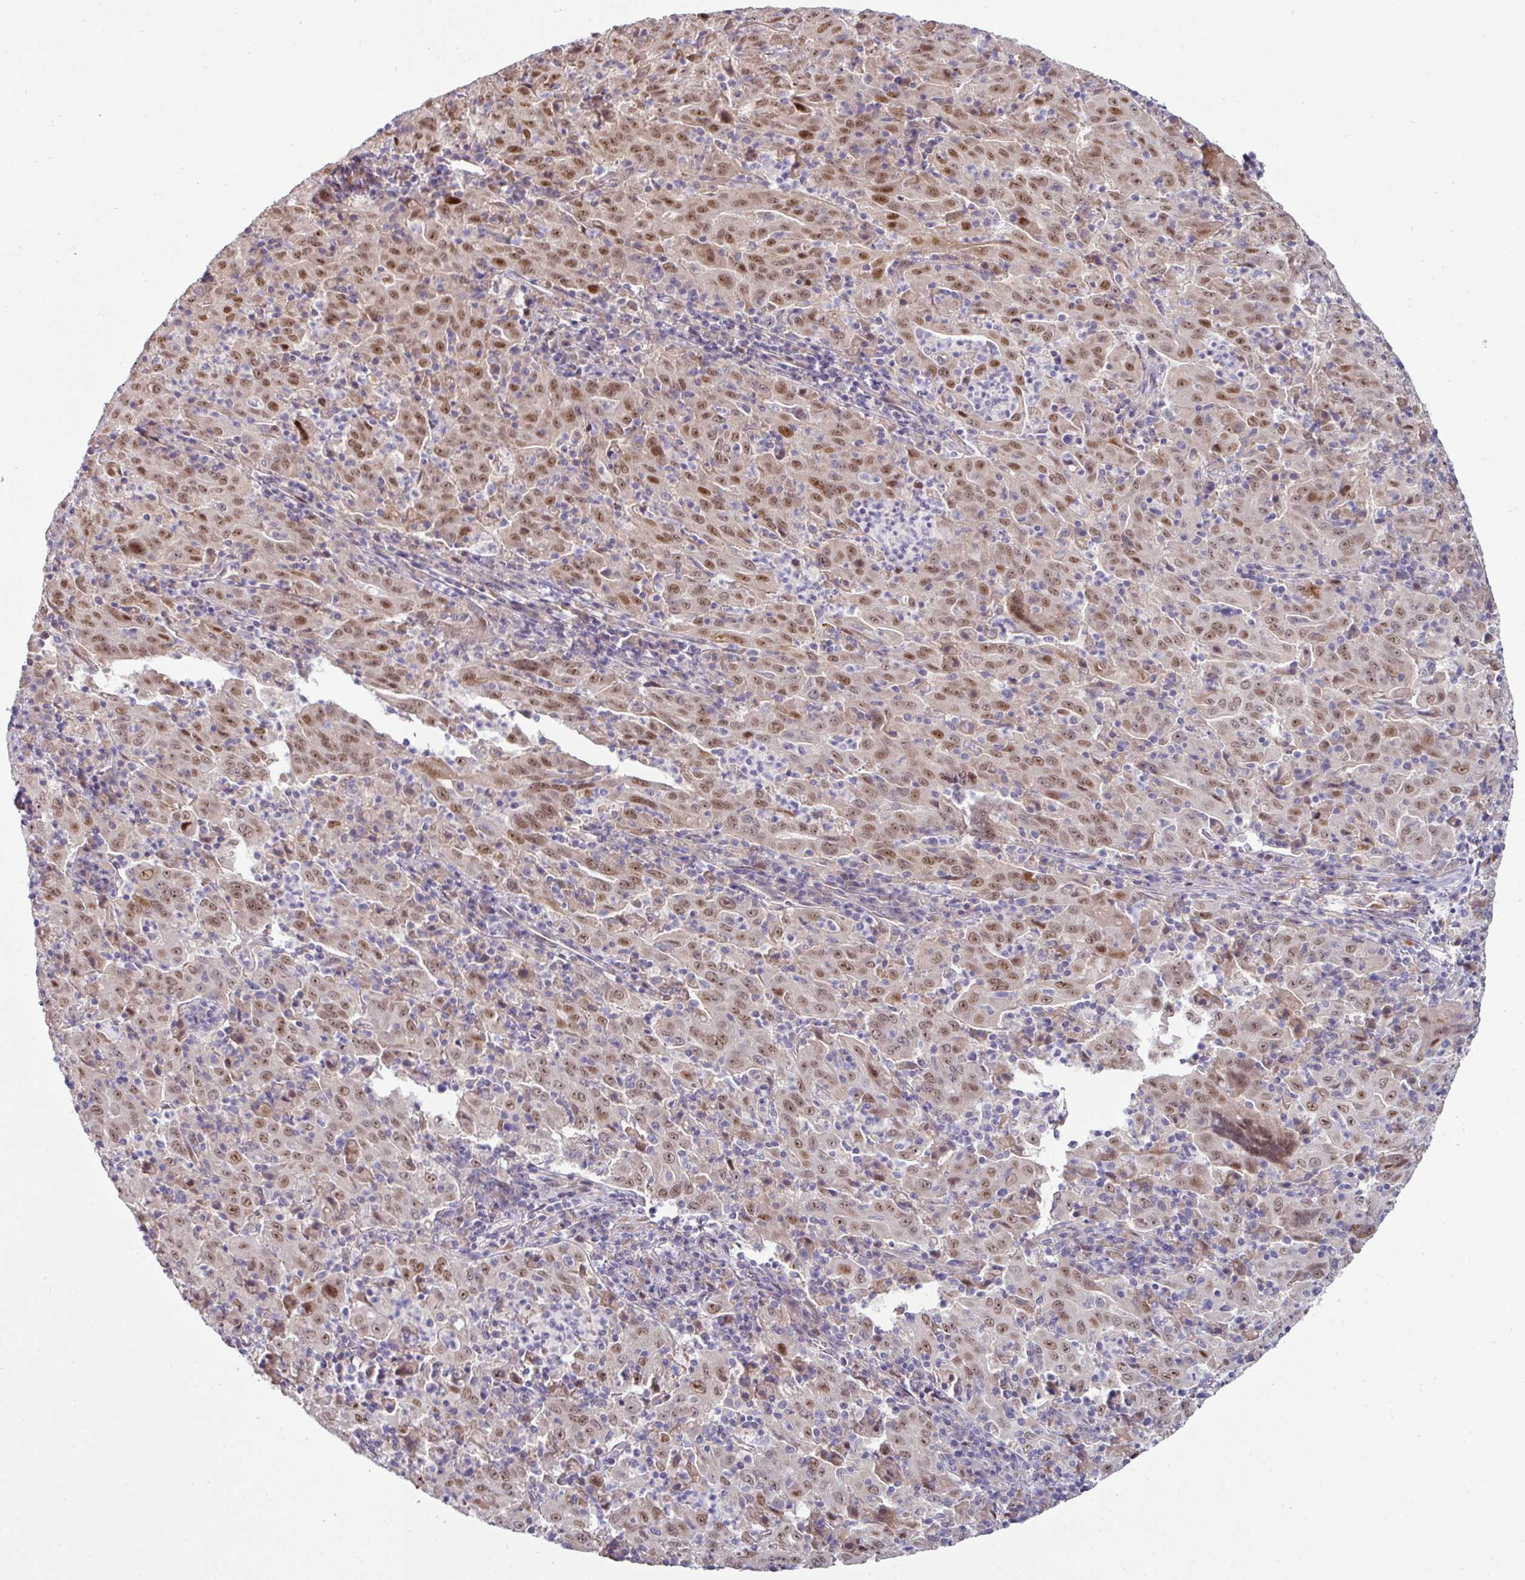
{"staining": {"intensity": "moderate", "quantity": ">75%", "location": "nuclear"}, "tissue": "pancreatic cancer", "cell_type": "Tumor cells", "image_type": "cancer", "snomed": [{"axis": "morphology", "description": "Adenocarcinoma, NOS"}, {"axis": "topography", "description": "Pancreas"}], "caption": "Adenocarcinoma (pancreatic) stained with immunohistochemistry exhibits moderate nuclear positivity in approximately >75% of tumor cells.", "gene": "SWSAP1", "patient": {"sex": "male", "age": 63}}